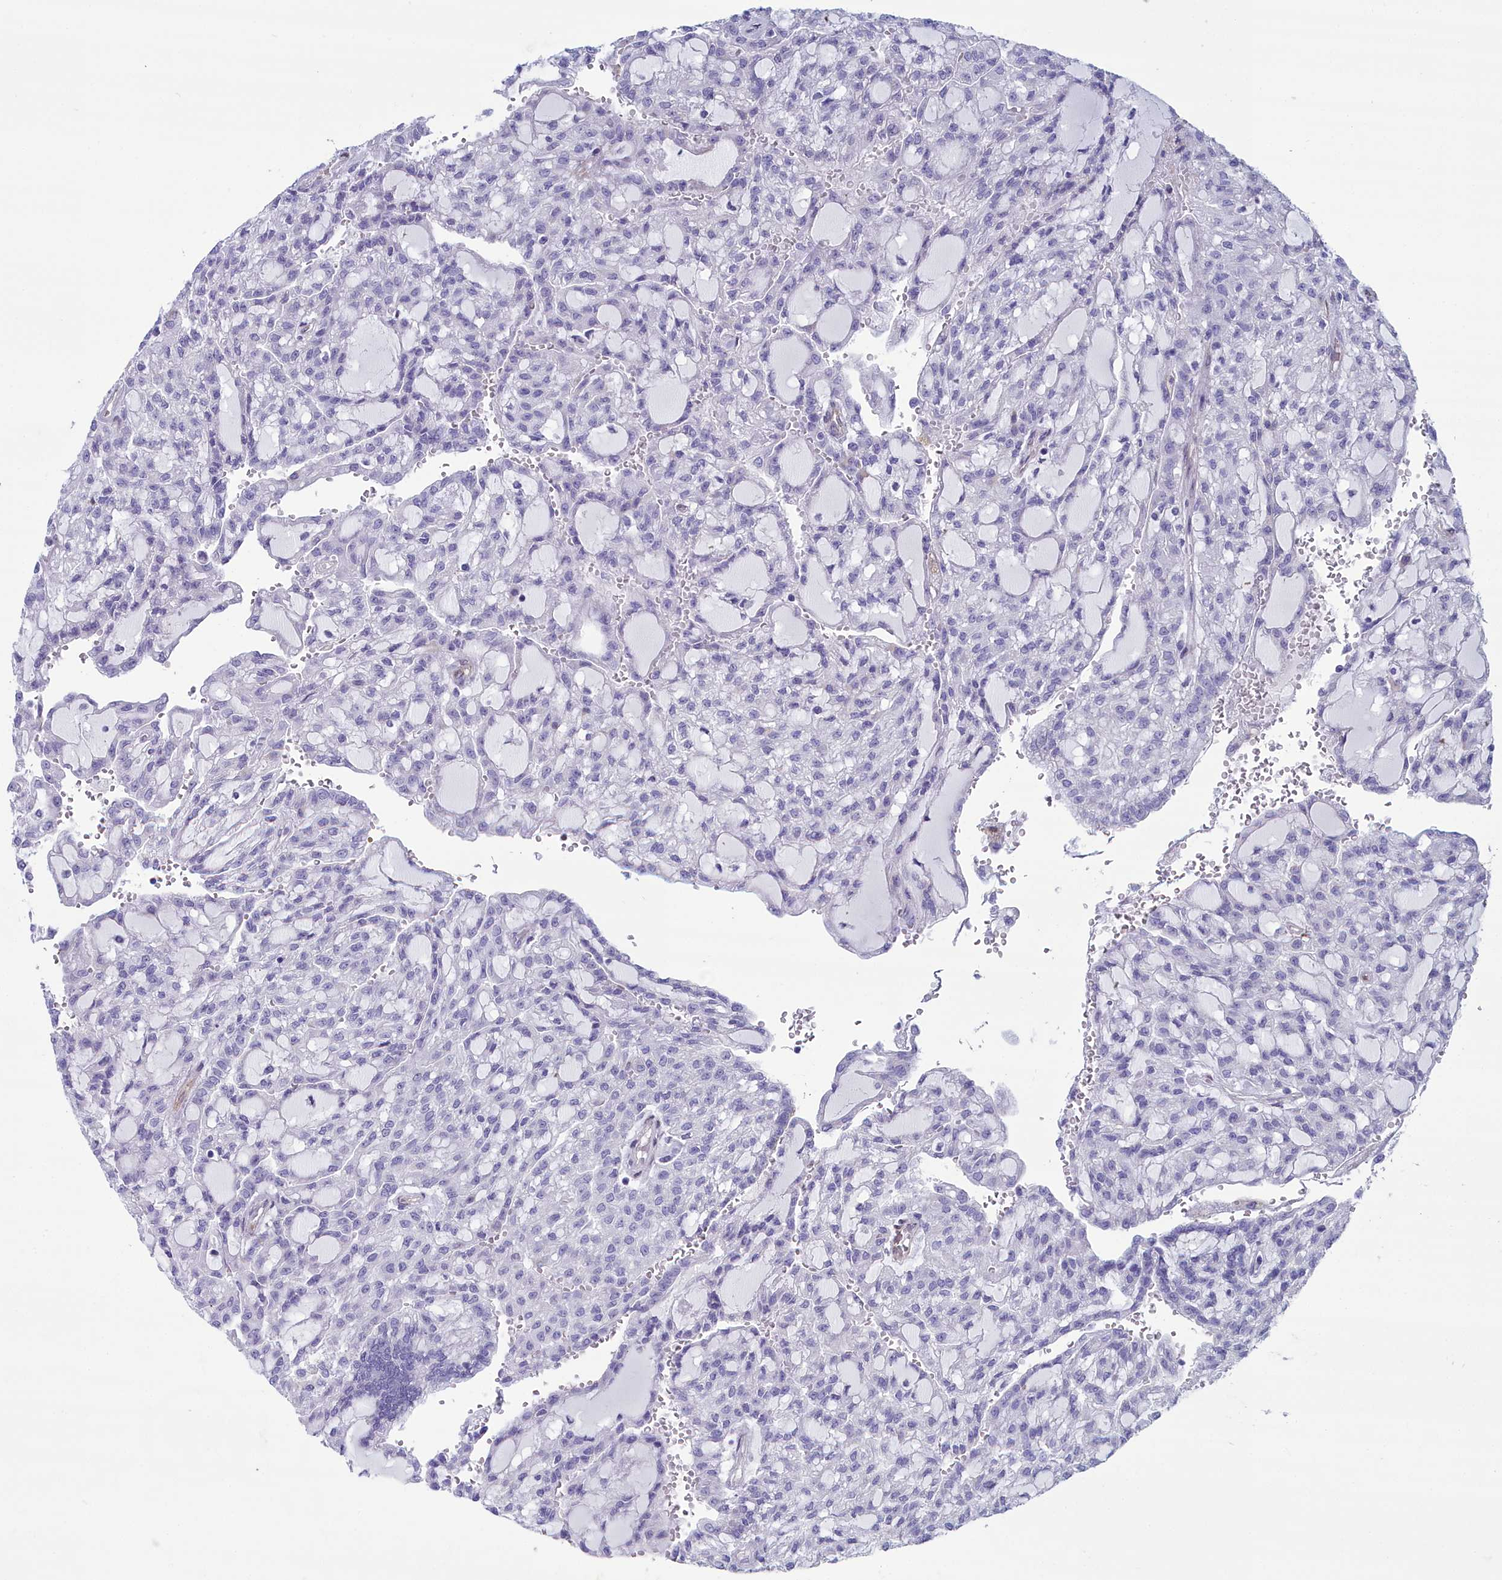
{"staining": {"intensity": "negative", "quantity": "none", "location": "none"}, "tissue": "renal cancer", "cell_type": "Tumor cells", "image_type": "cancer", "snomed": [{"axis": "morphology", "description": "Adenocarcinoma, NOS"}, {"axis": "topography", "description": "Kidney"}], "caption": "The IHC photomicrograph has no significant expression in tumor cells of renal cancer tissue. Brightfield microscopy of IHC stained with DAB (brown) and hematoxylin (blue), captured at high magnification.", "gene": "PPP1R14A", "patient": {"sex": "male", "age": 63}}